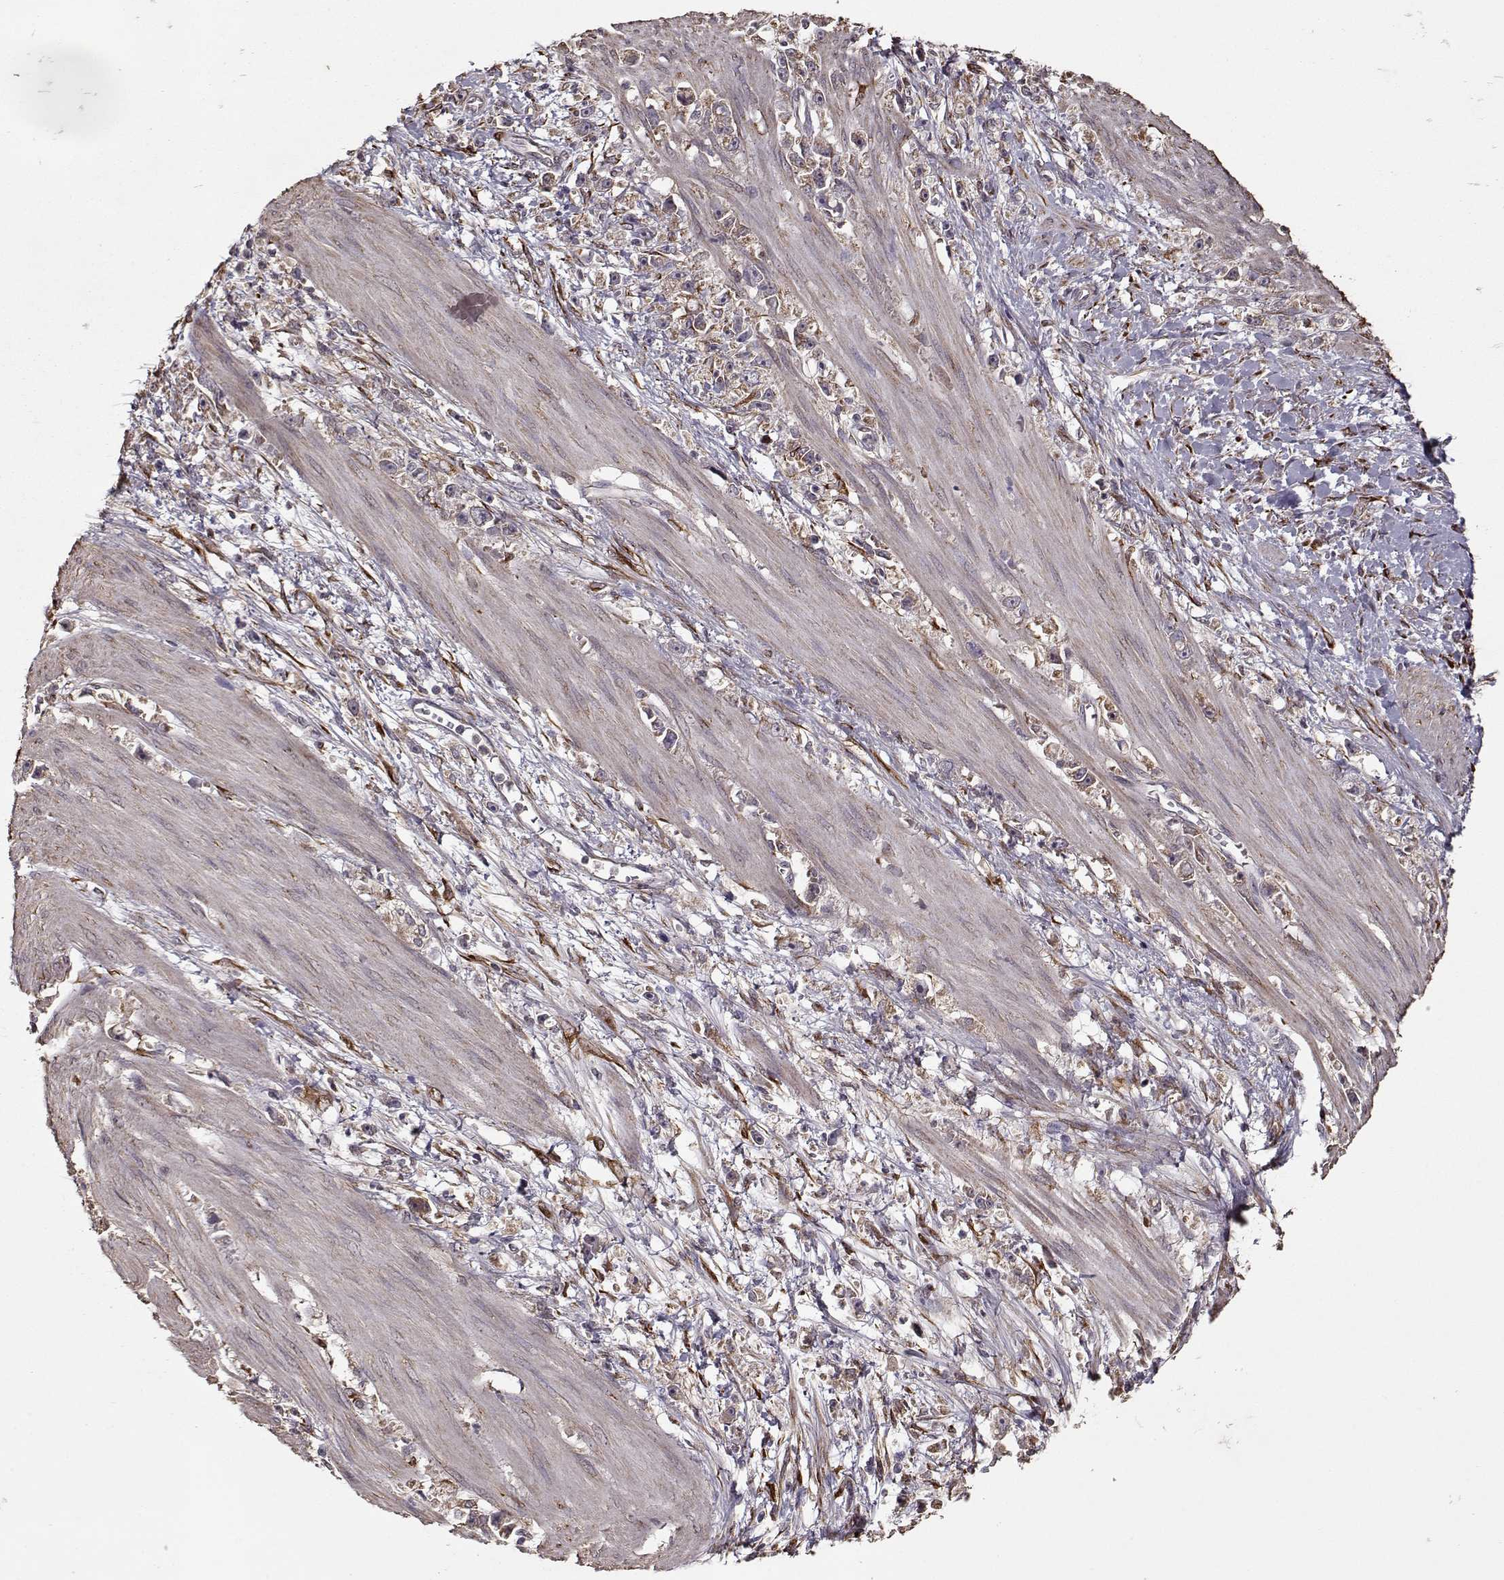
{"staining": {"intensity": "weak", "quantity": "25%-75%", "location": "cytoplasmic/membranous"}, "tissue": "stomach cancer", "cell_type": "Tumor cells", "image_type": "cancer", "snomed": [{"axis": "morphology", "description": "Adenocarcinoma, NOS"}, {"axis": "topography", "description": "Stomach"}], "caption": "A high-resolution photomicrograph shows immunohistochemistry (IHC) staining of adenocarcinoma (stomach), which demonstrates weak cytoplasmic/membranous expression in approximately 25%-75% of tumor cells.", "gene": "IMMP1L", "patient": {"sex": "female", "age": 59}}